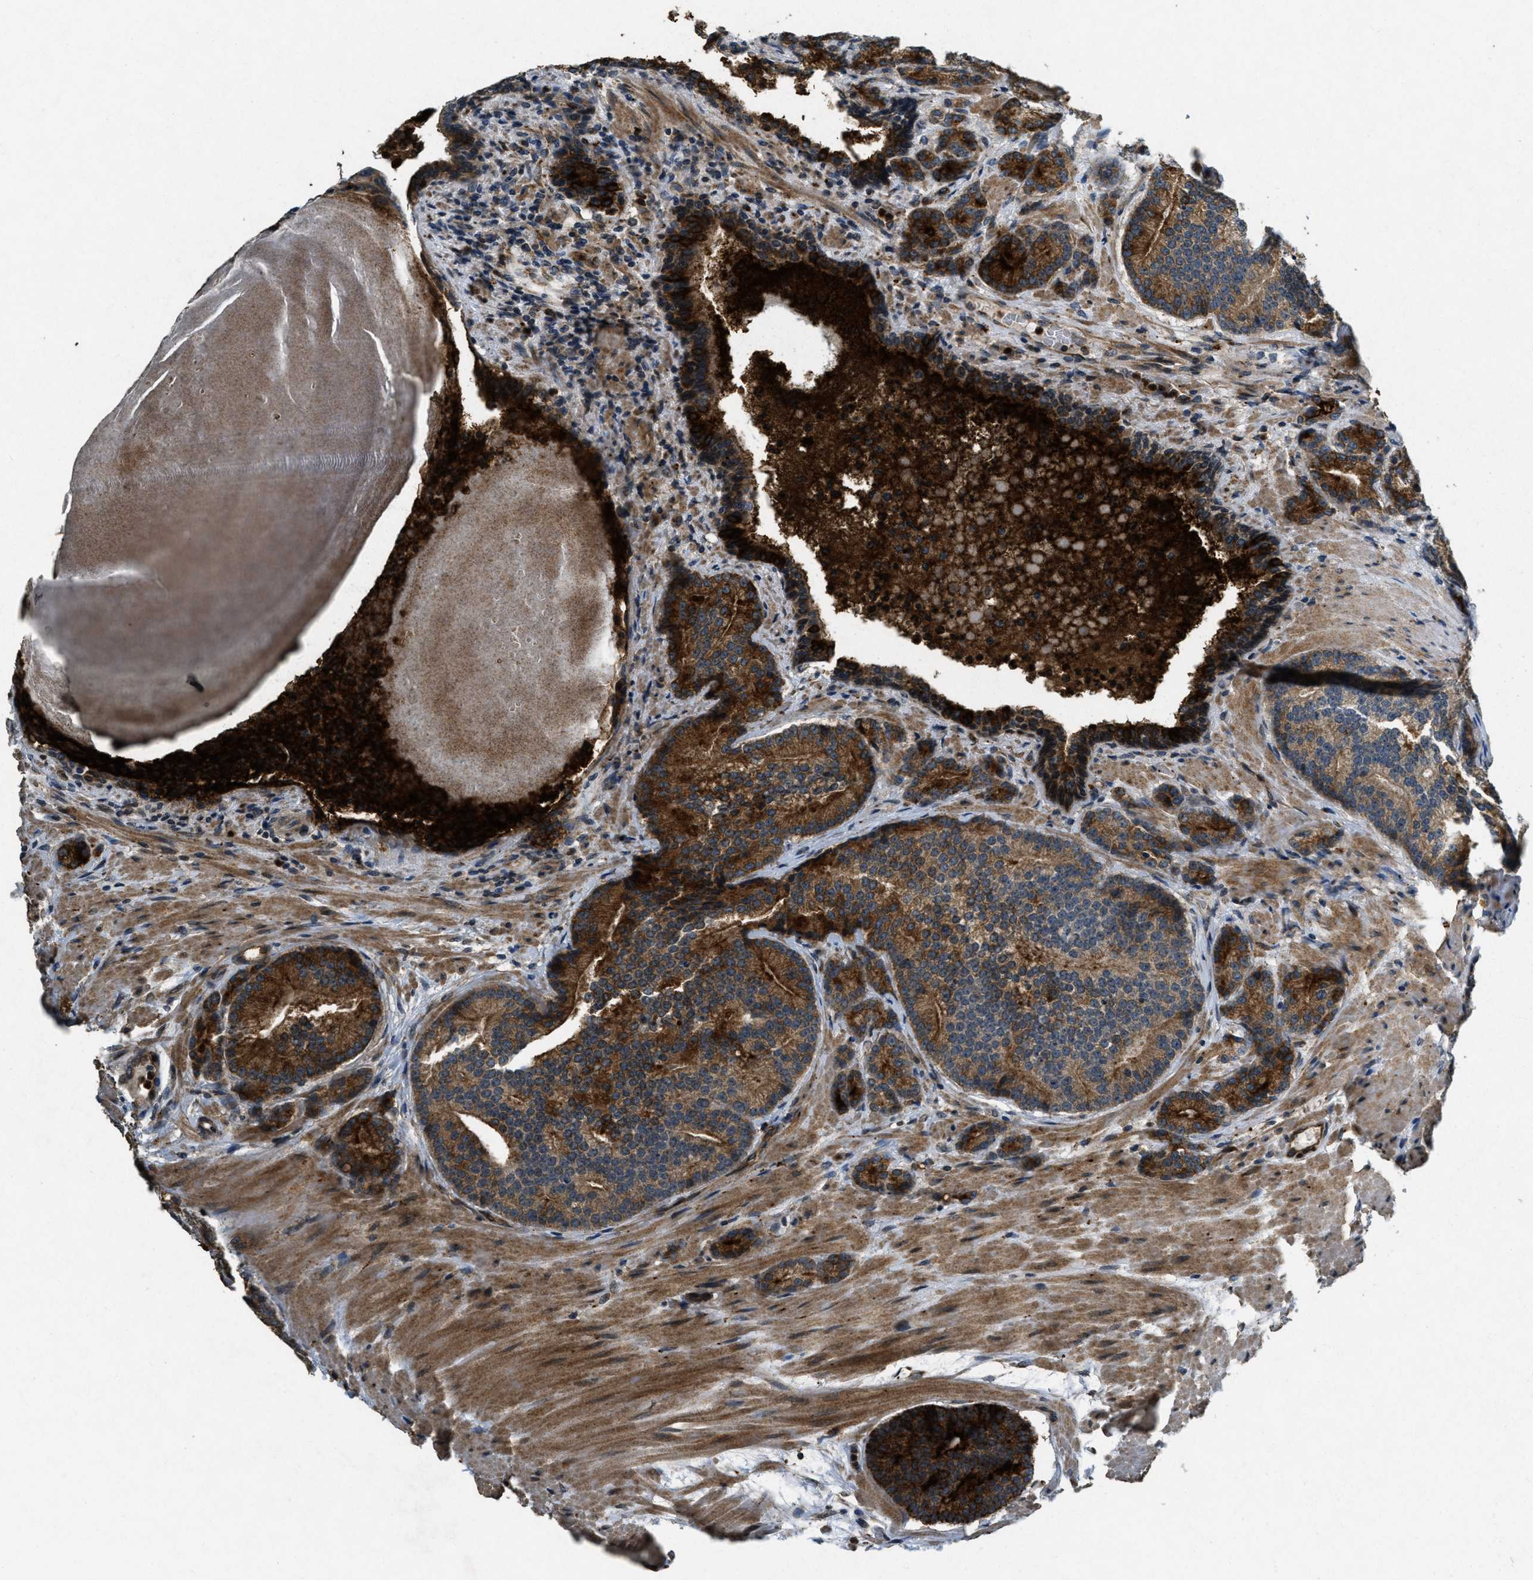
{"staining": {"intensity": "strong", "quantity": ">75%", "location": "cytoplasmic/membranous"}, "tissue": "prostate cancer", "cell_type": "Tumor cells", "image_type": "cancer", "snomed": [{"axis": "morphology", "description": "Adenocarcinoma, High grade"}, {"axis": "topography", "description": "Prostate"}], "caption": "Immunohistochemical staining of prostate adenocarcinoma (high-grade) exhibits strong cytoplasmic/membranous protein expression in about >75% of tumor cells.", "gene": "RAB3D", "patient": {"sex": "male", "age": 61}}